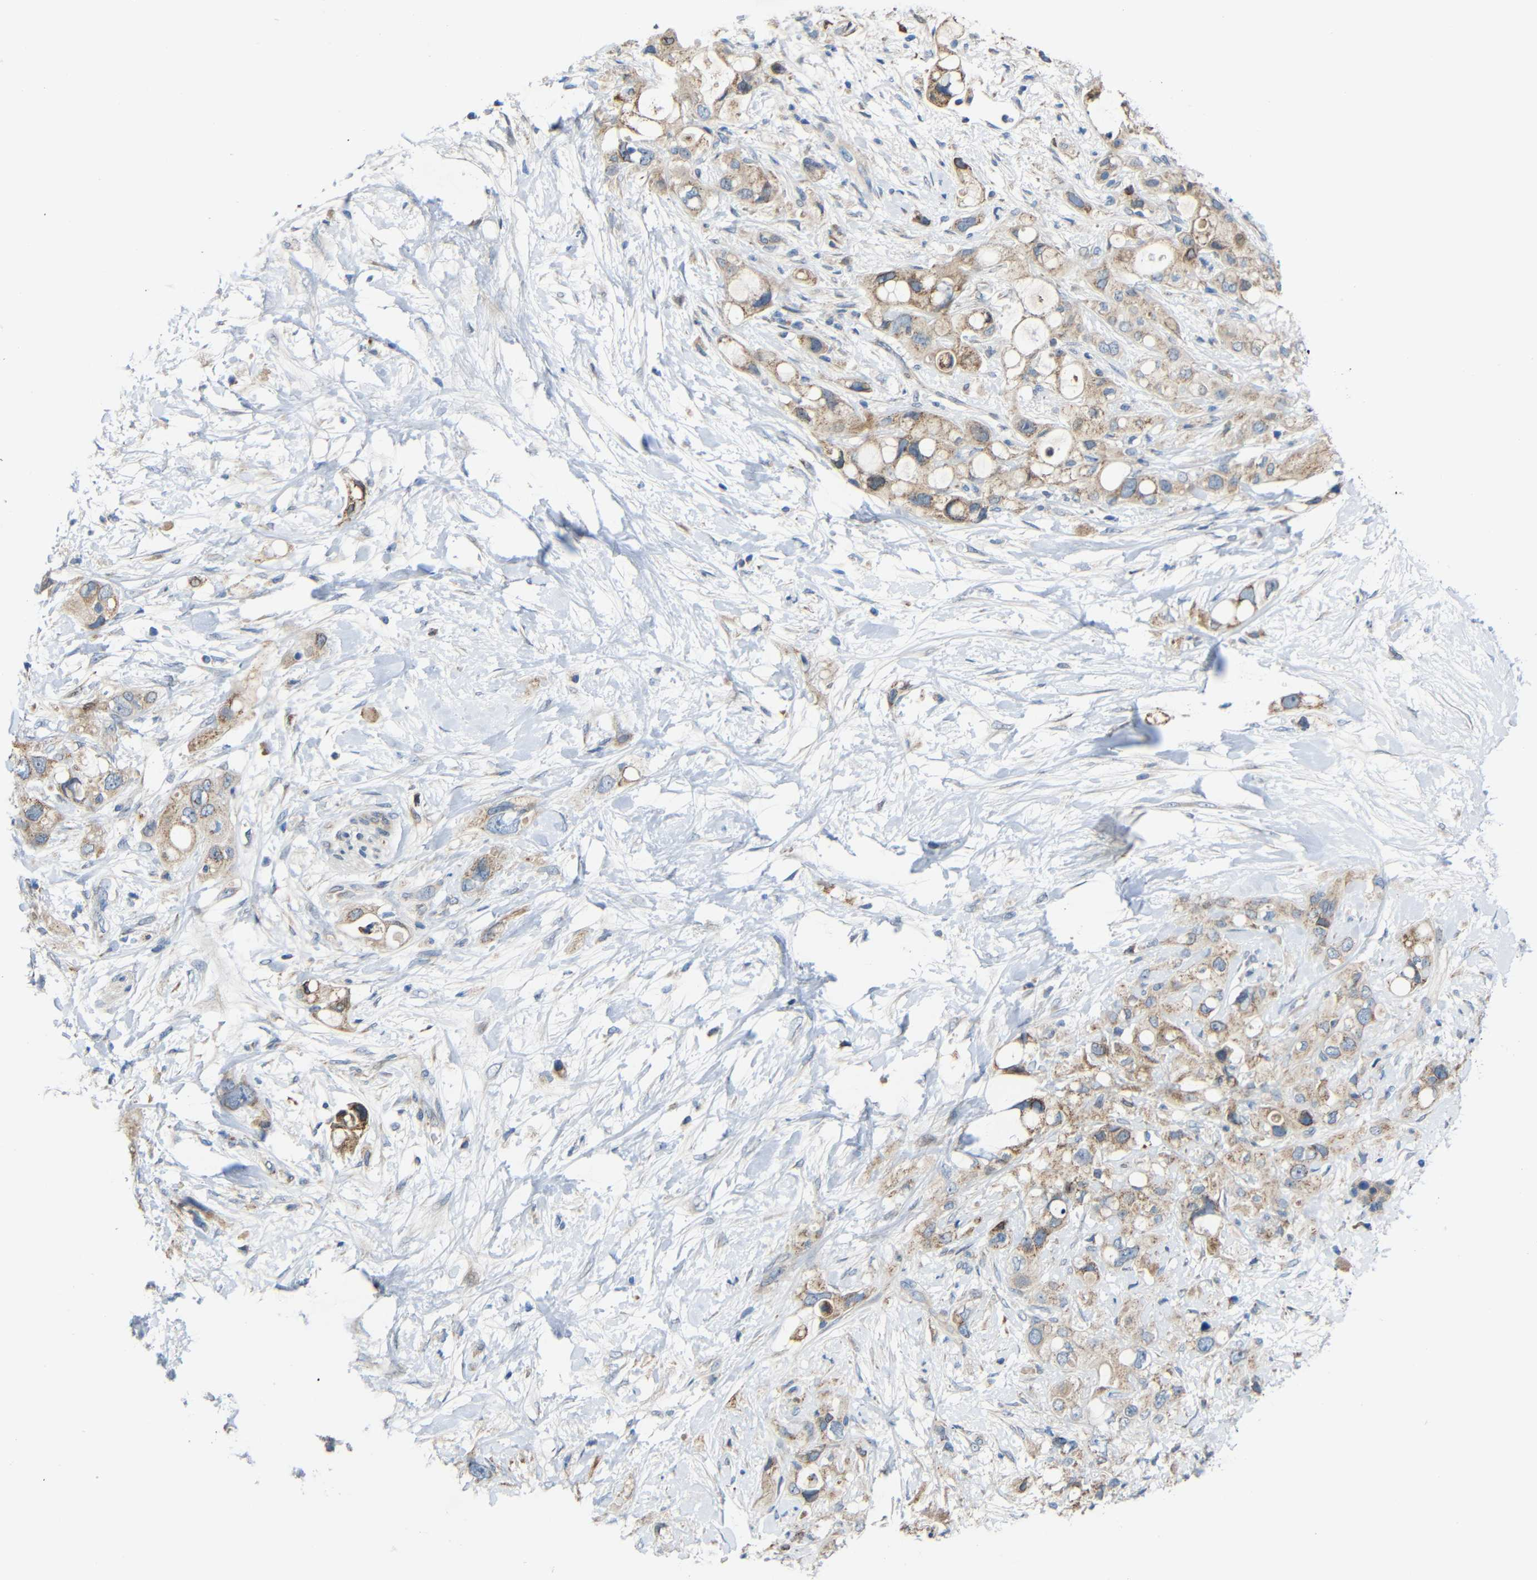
{"staining": {"intensity": "weak", "quantity": ">75%", "location": "cytoplasmic/membranous"}, "tissue": "pancreatic cancer", "cell_type": "Tumor cells", "image_type": "cancer", "snomed": [{"axis": "morphology", "description": "Adenocarcinoma, NOS"}, {"axis": "topography", "description": "Pancreas"}], "caption": "A photomicrograph of human adenocarcinoma (pancreatic) stained for a protein displays weak cytoplasmic/membranous brown staining in tumor cells.", "gene": "TMEM25", "patient": {"sex": "female", "age": 56}}